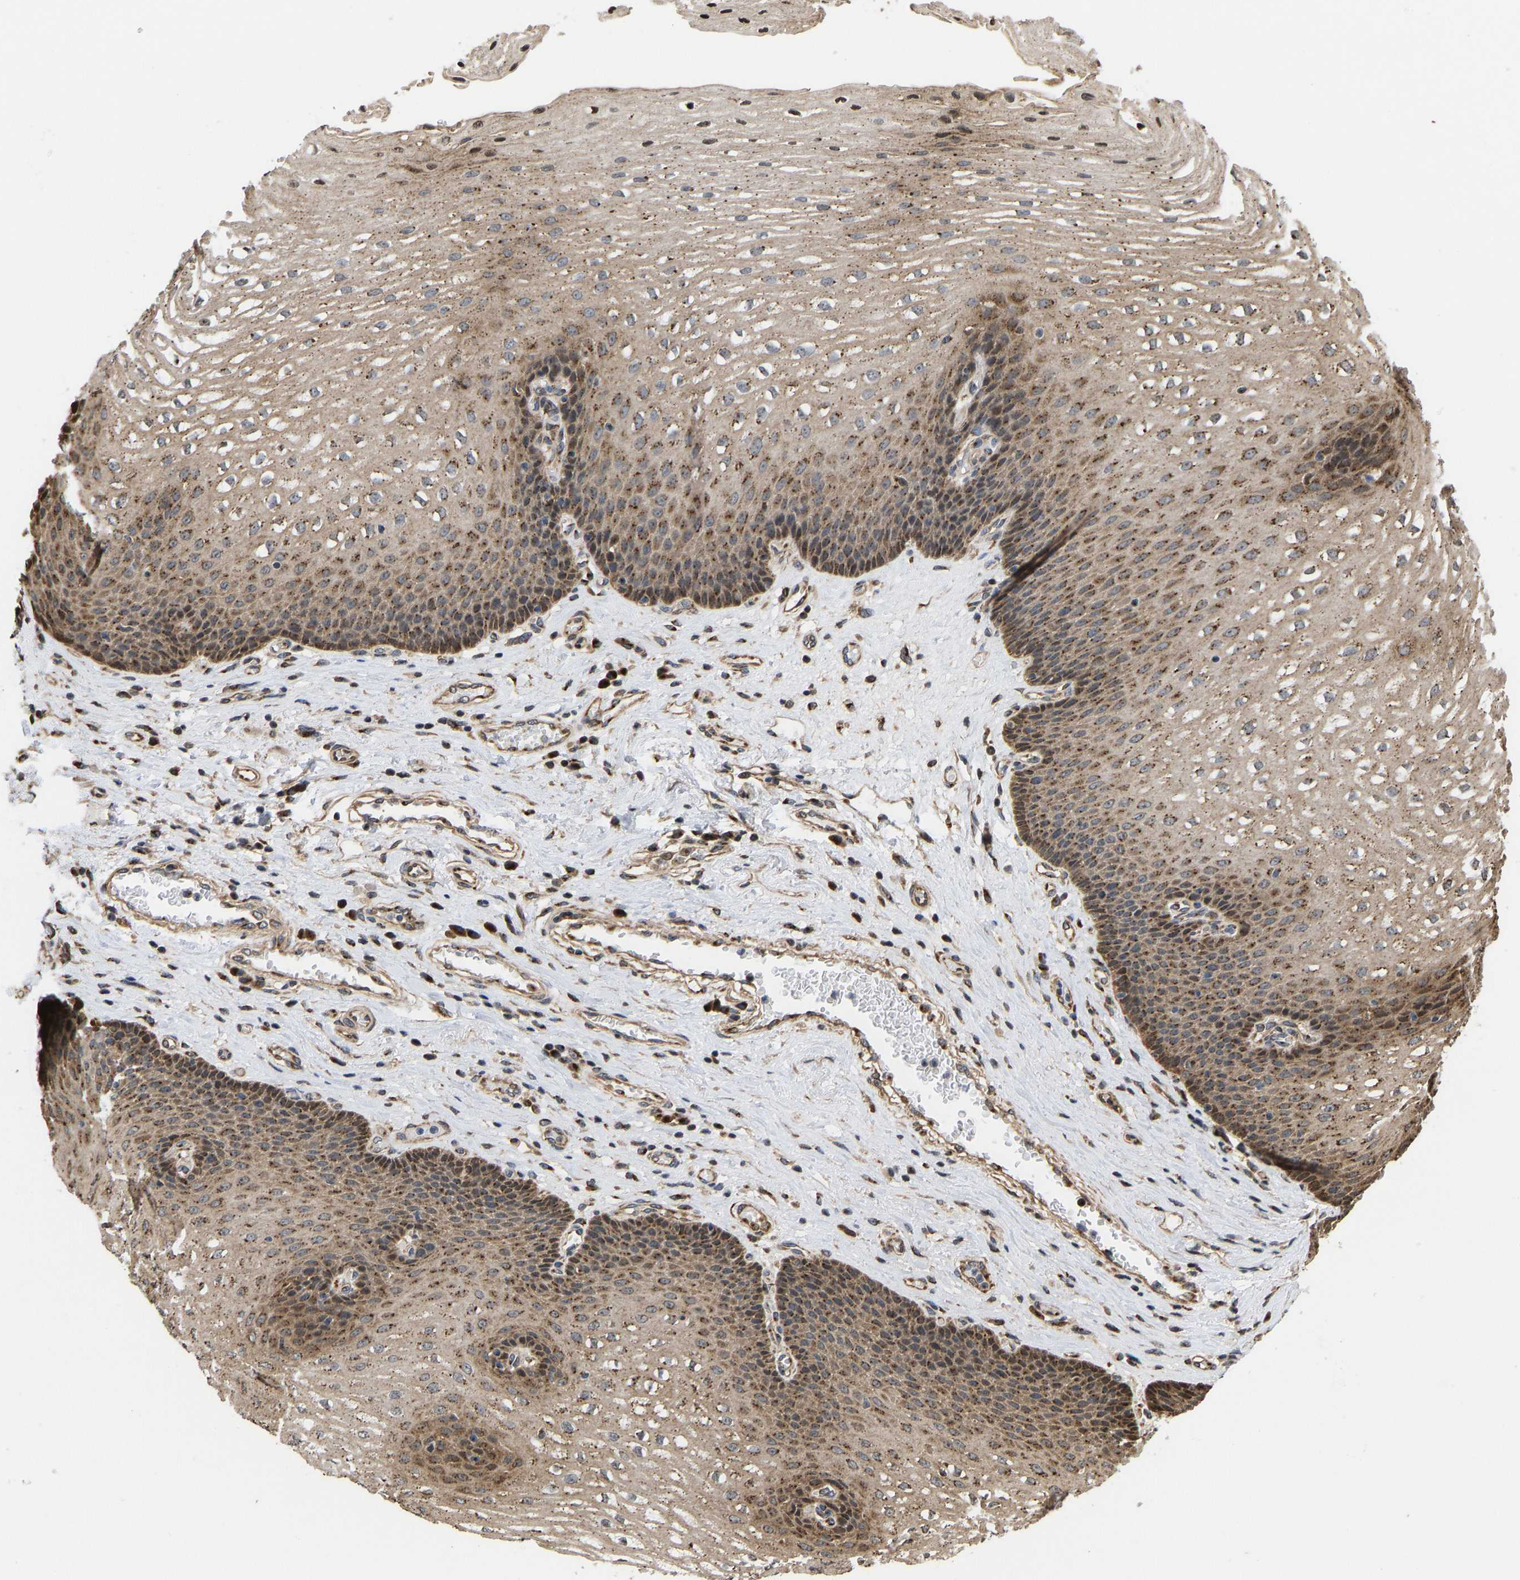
{"staining": {"intensity": "moderate", "quantity": ">75%", "location": "cytoplasmic/membranous"}, "tissue": "esophagus", "cell_type": "Squamous epithelial cells", "image_type": "normal", "snomed": [{"axis": "morphology", "description": "Normal tissue, NOS"}, {"axis": "topography", "description": "Esophagus"}], "caption": "A micrograph of human esophagus stained for a protein displays moderate cytoplasmic/membranous brown staining in squamous epithelial cells. The protein of interest is stained brown, and the nuclei are stained in blue (DAB (3,3'-diaminobenzidine) IHC with brightfield microscopy, high magnification).", "gene": "YIPF4", "patient": {"sex": "male", "age": 48}}